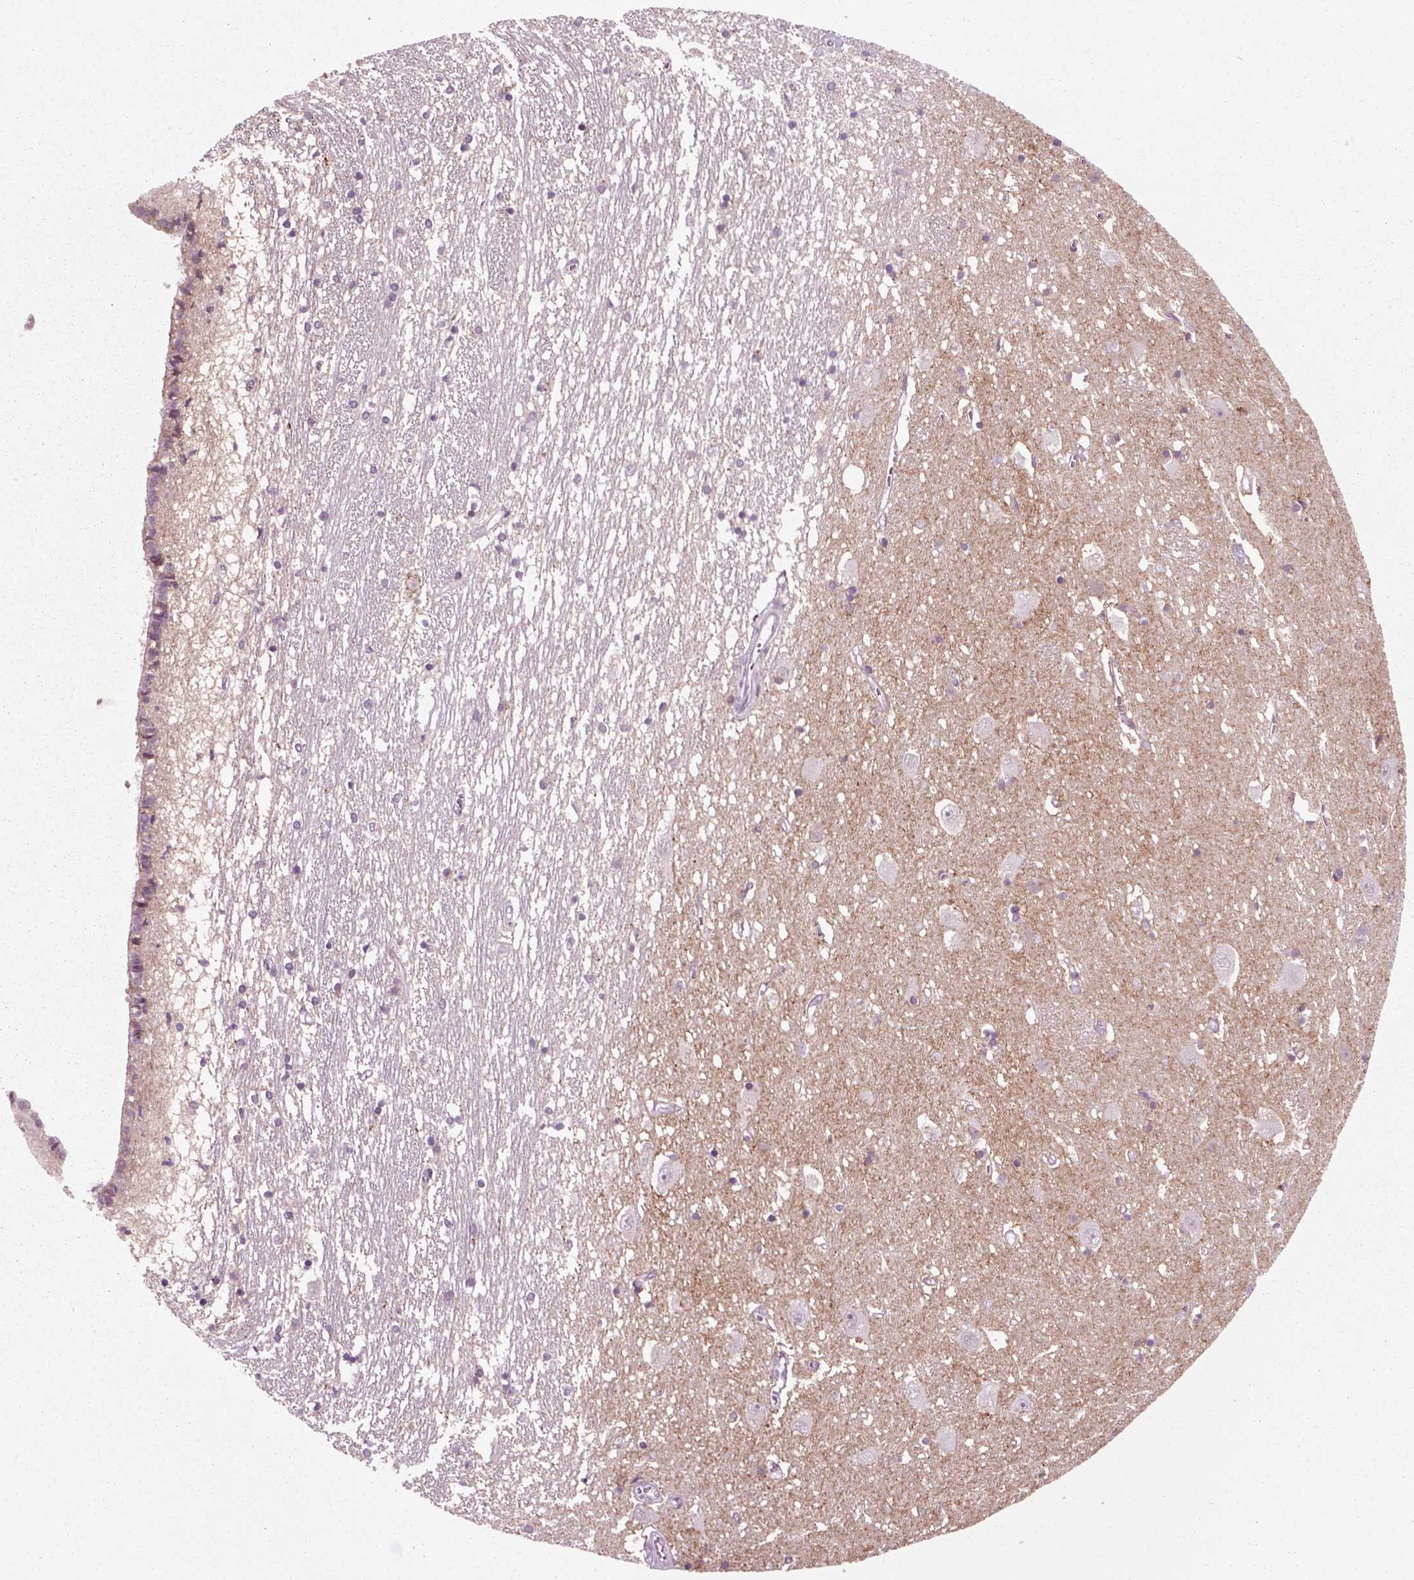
{"staining": {"intensity": "negative", "quantity": "none", "location": "none"}, "tissue": "caudate", "cell_type": "Glial cells", "image_type": "normal", "snomed": [{"axis": "morphology", "description": "Normal tissue, NOS"}, {"axis": "topography", "description": "Lateral ventricle wall"}], "caption": "Immunohistochemical staining of unremarkable human caudate shows no significant staining in glial cells. (DAB IHC, high magnification).", "gene": "CHGB", "patient": {"sex": "female", "age": 71}}